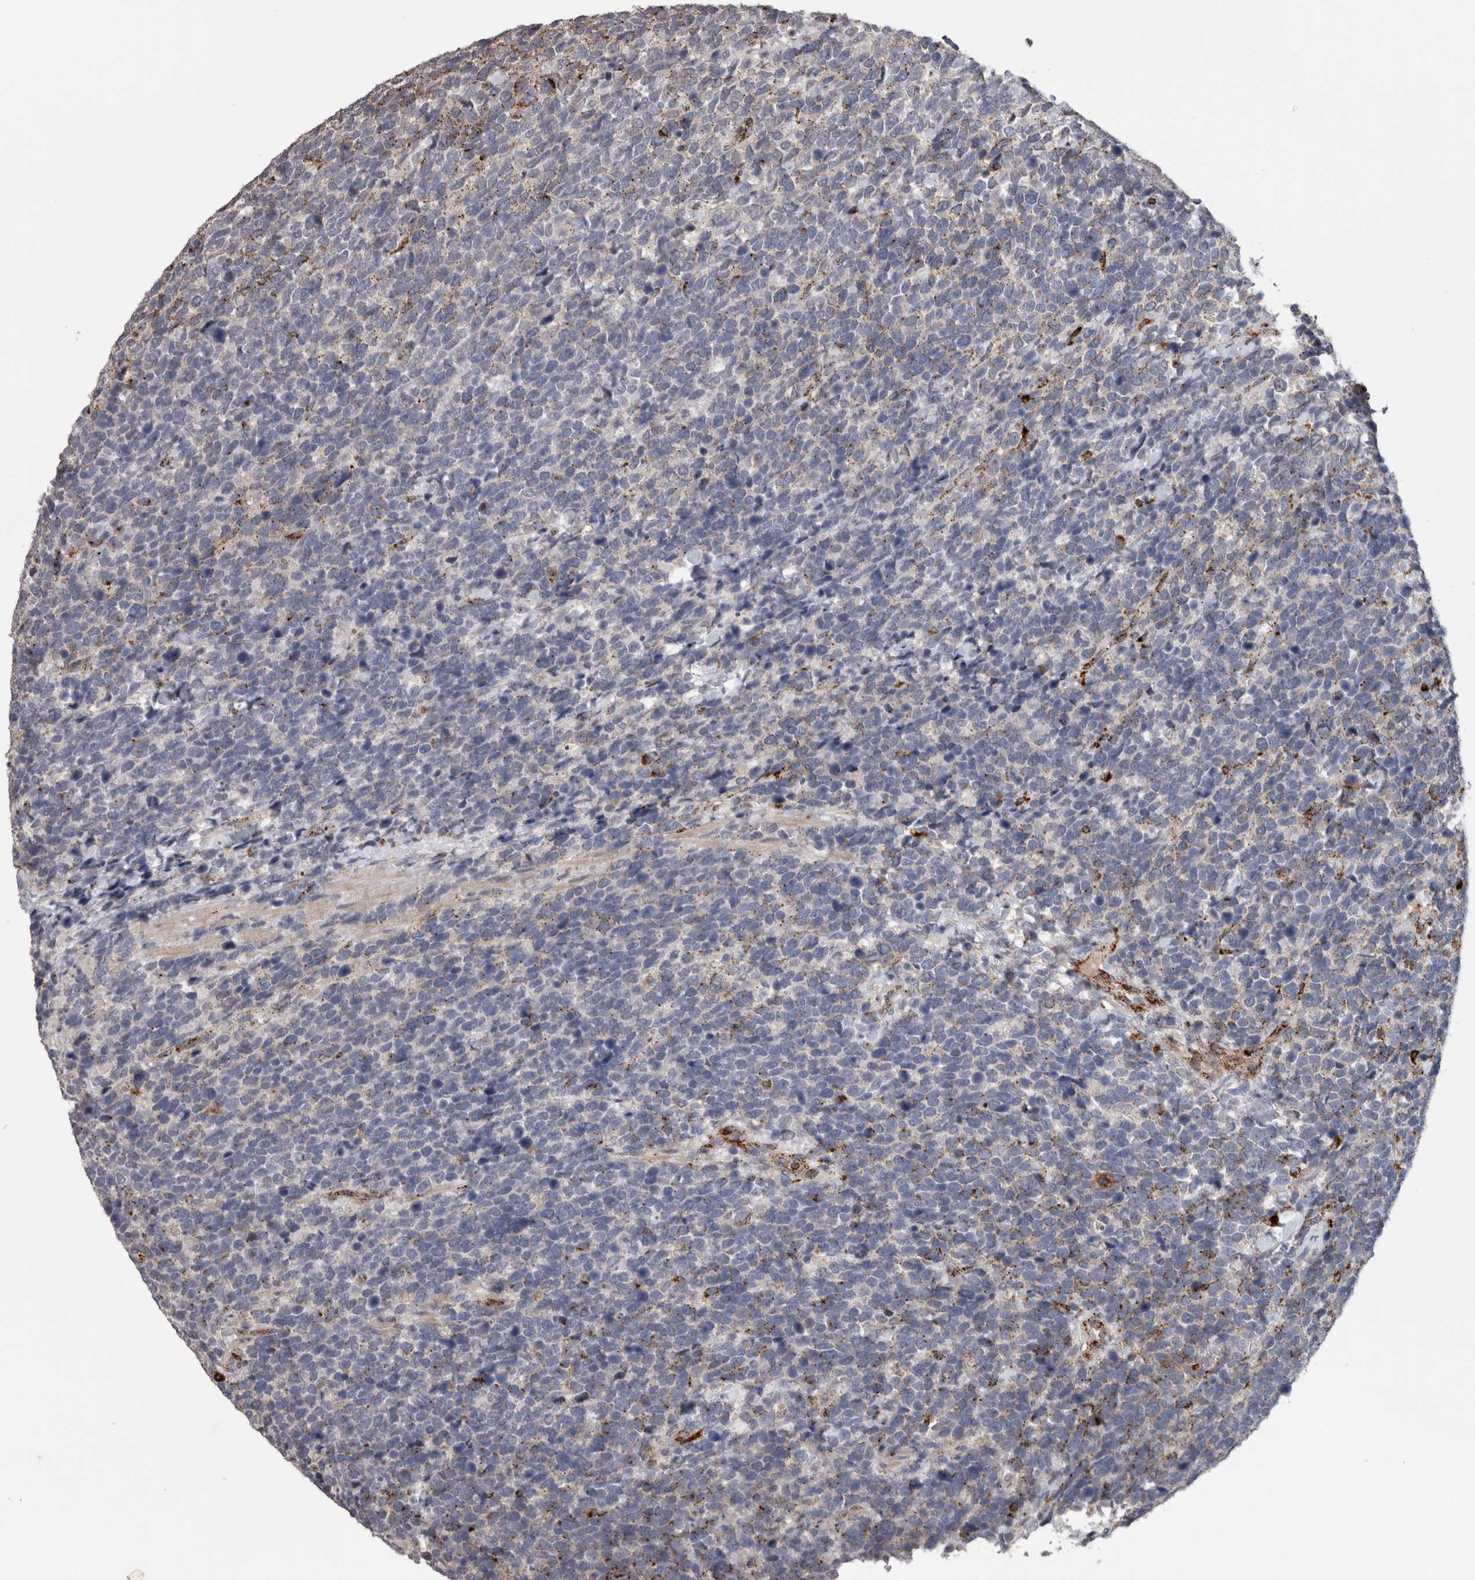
{"staining": {"intensity": "weak", "quantity": "<25%", "location": "cytoplasmic/membranous"}, "tissue": "urothelial cancer", "cell_type": "Tumor cells", "image_type": "cancer", "snomed": [{"axis": "morphology", "description": "Urothelial carcinoma, High grade"}, {"axis": "topography", "description": "Urinary bladder"}], "caption": "The immunohistochemistry histopathology image has no significant positivity in tumor cells of high-grade urothelial carcinoma tissue.", "gene": "CTSZ", "patient": {"sex": "female", "age": 82}}